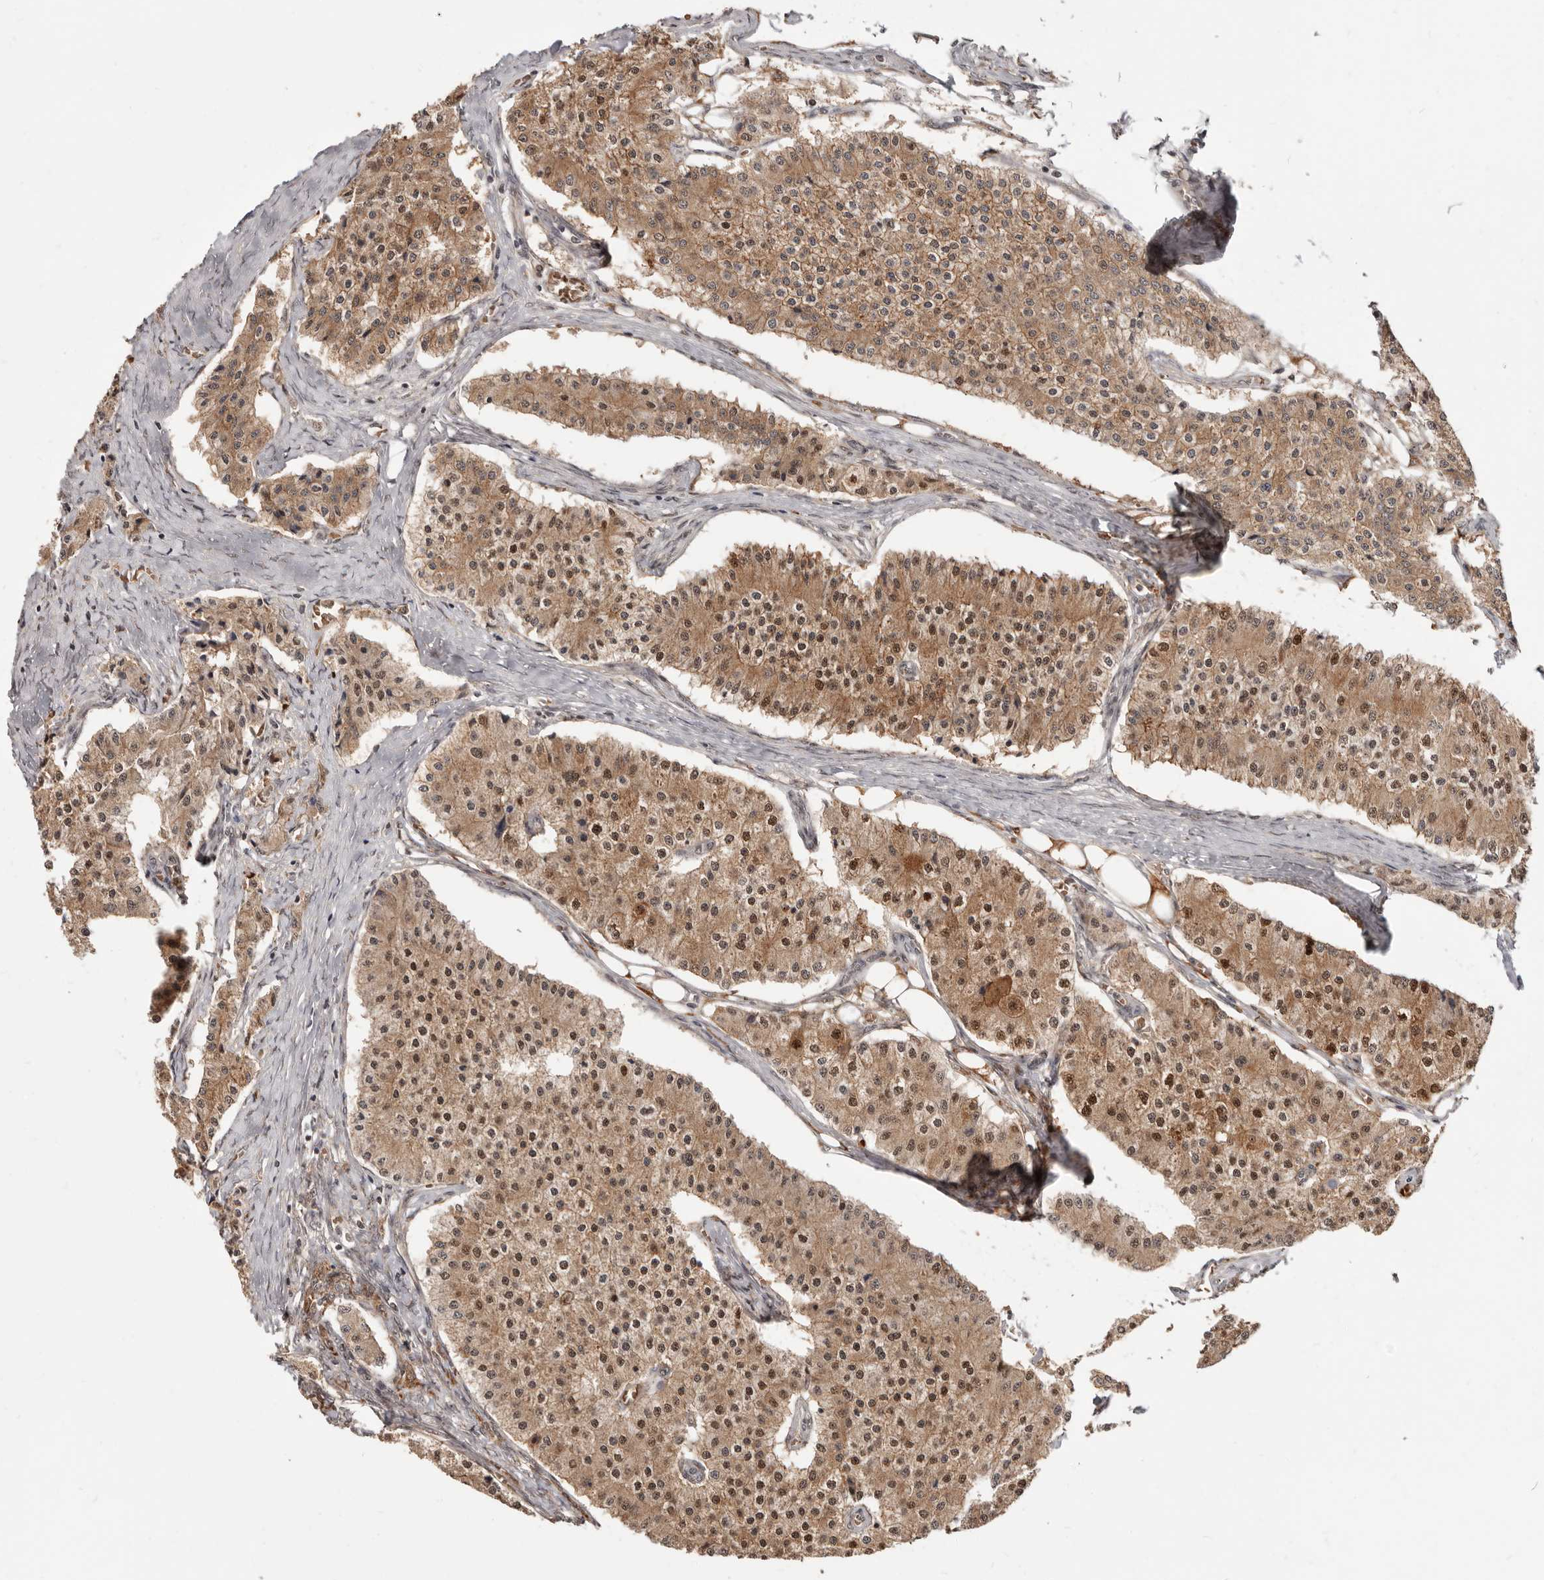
{"staining": {"intensity": "moderate", "quantity": ">75%", "location": "cytoplasmic/membranous,nuclear"}, "tissue": "carcinoid", "cell_type": "Tumor cells", "image_type": "cancer", "snomed": [{"axis": "morphology", "description": "Carcinoid, malignant, NOS"}, {"axis": "topography", "description": "Colon"}], "caption": "A brown stain shows moderate cytoplasmic/membranous and nuclear staining of a protein in carcinoid tumor cells.", "gene": "NCOA3", "patient": {"sex": "female", "age": 52}}